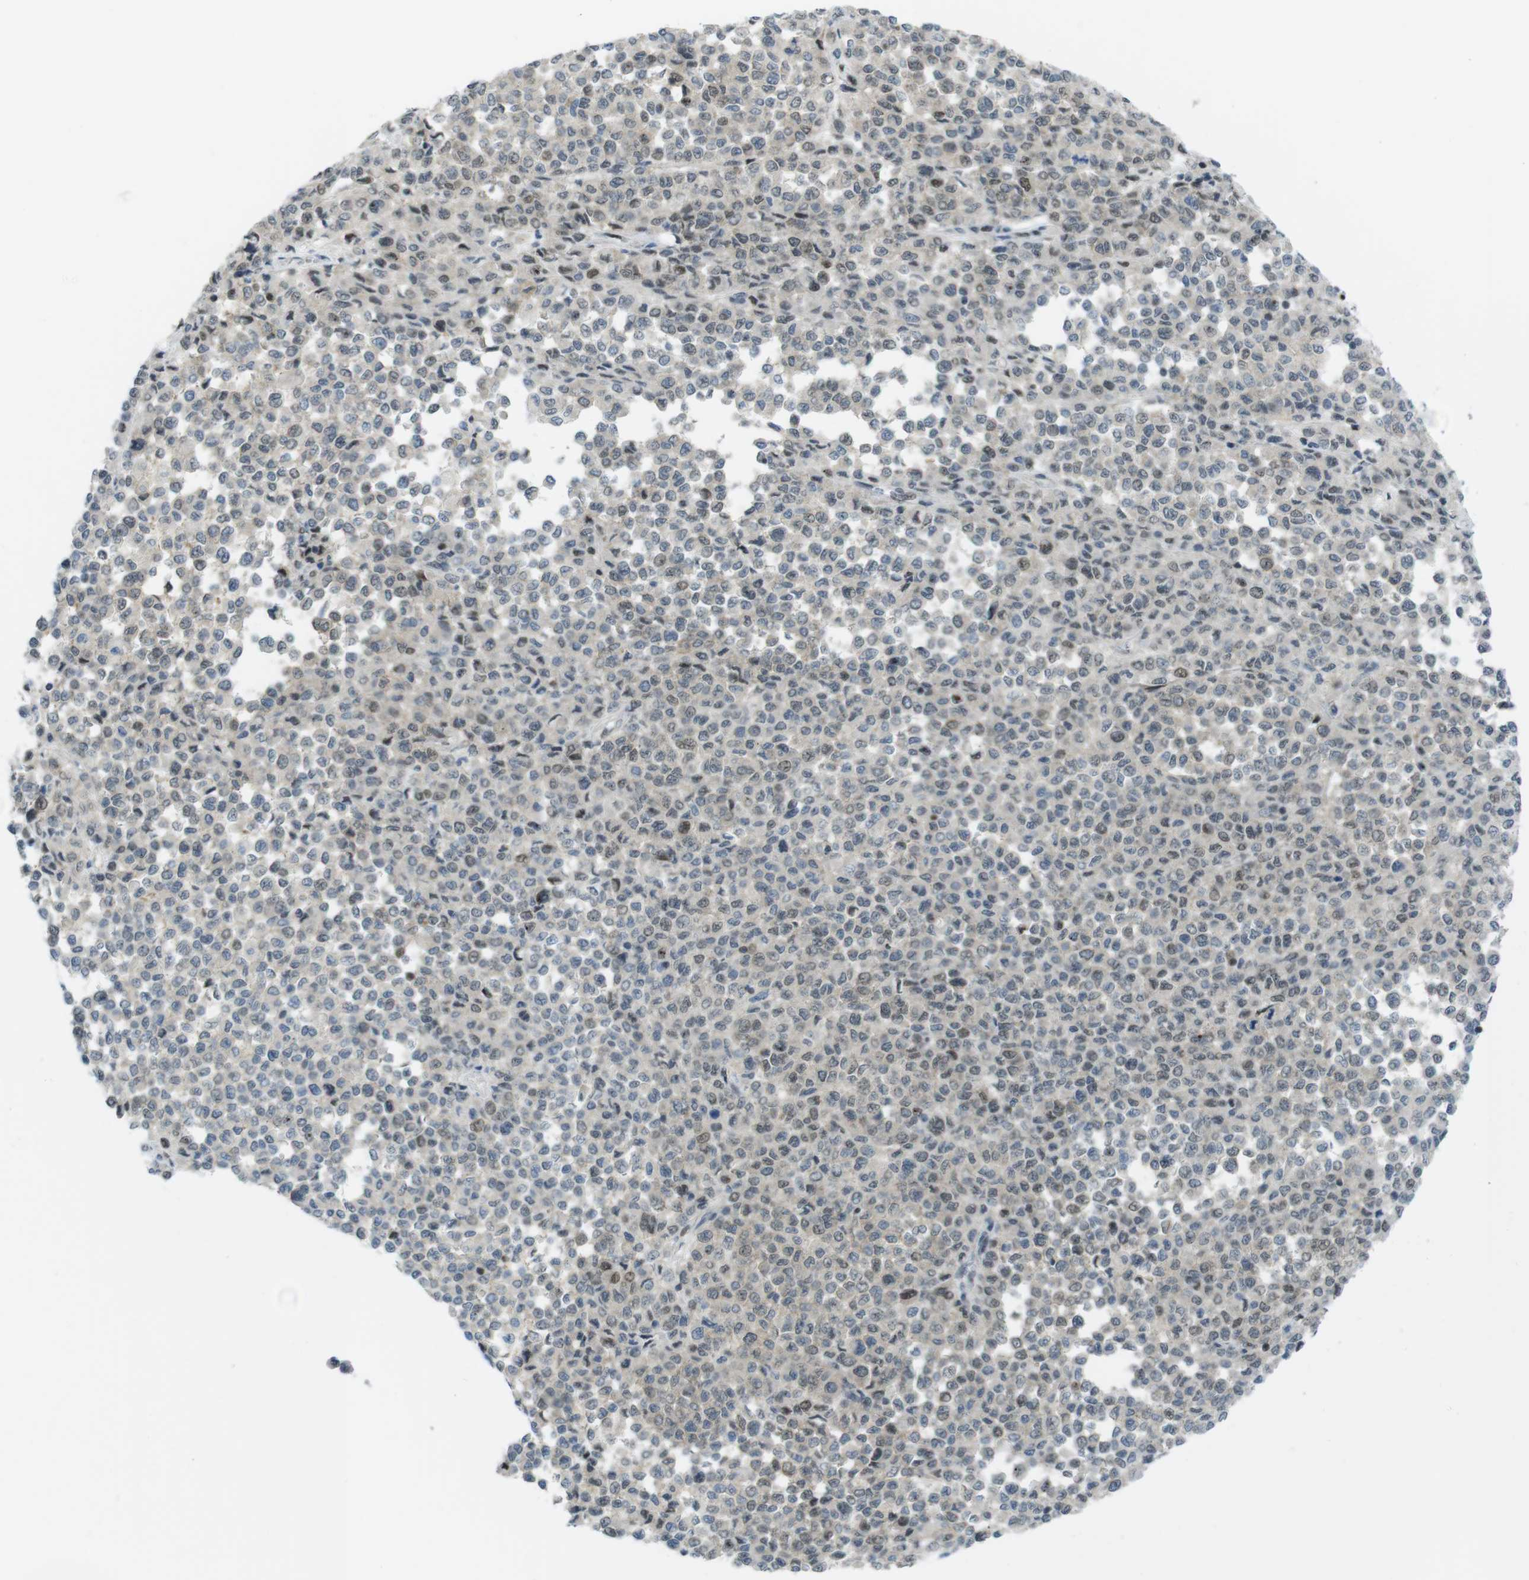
{"staining": {"intensity": "weak", "quantity": "25%-75%", "location": "nuclear"}, "tissue": "melanoma", "cell_type": "Tumor cells", "image_type": "cancer", "snomed": [{"axis": "morphology", "description": "Malignant melanoma, Metastatic site"}, {"axis": "topography", "description": "Pancreas"}], "caption": "Approximately 25%-75% of tumor cells in malignant melanoma (metastatic site) demonstrate weak nuclear protein expression as visualized by brown immunohistochemical staining.", "gene": "UBB", "patient": {"sex": "female", "age": 30}}